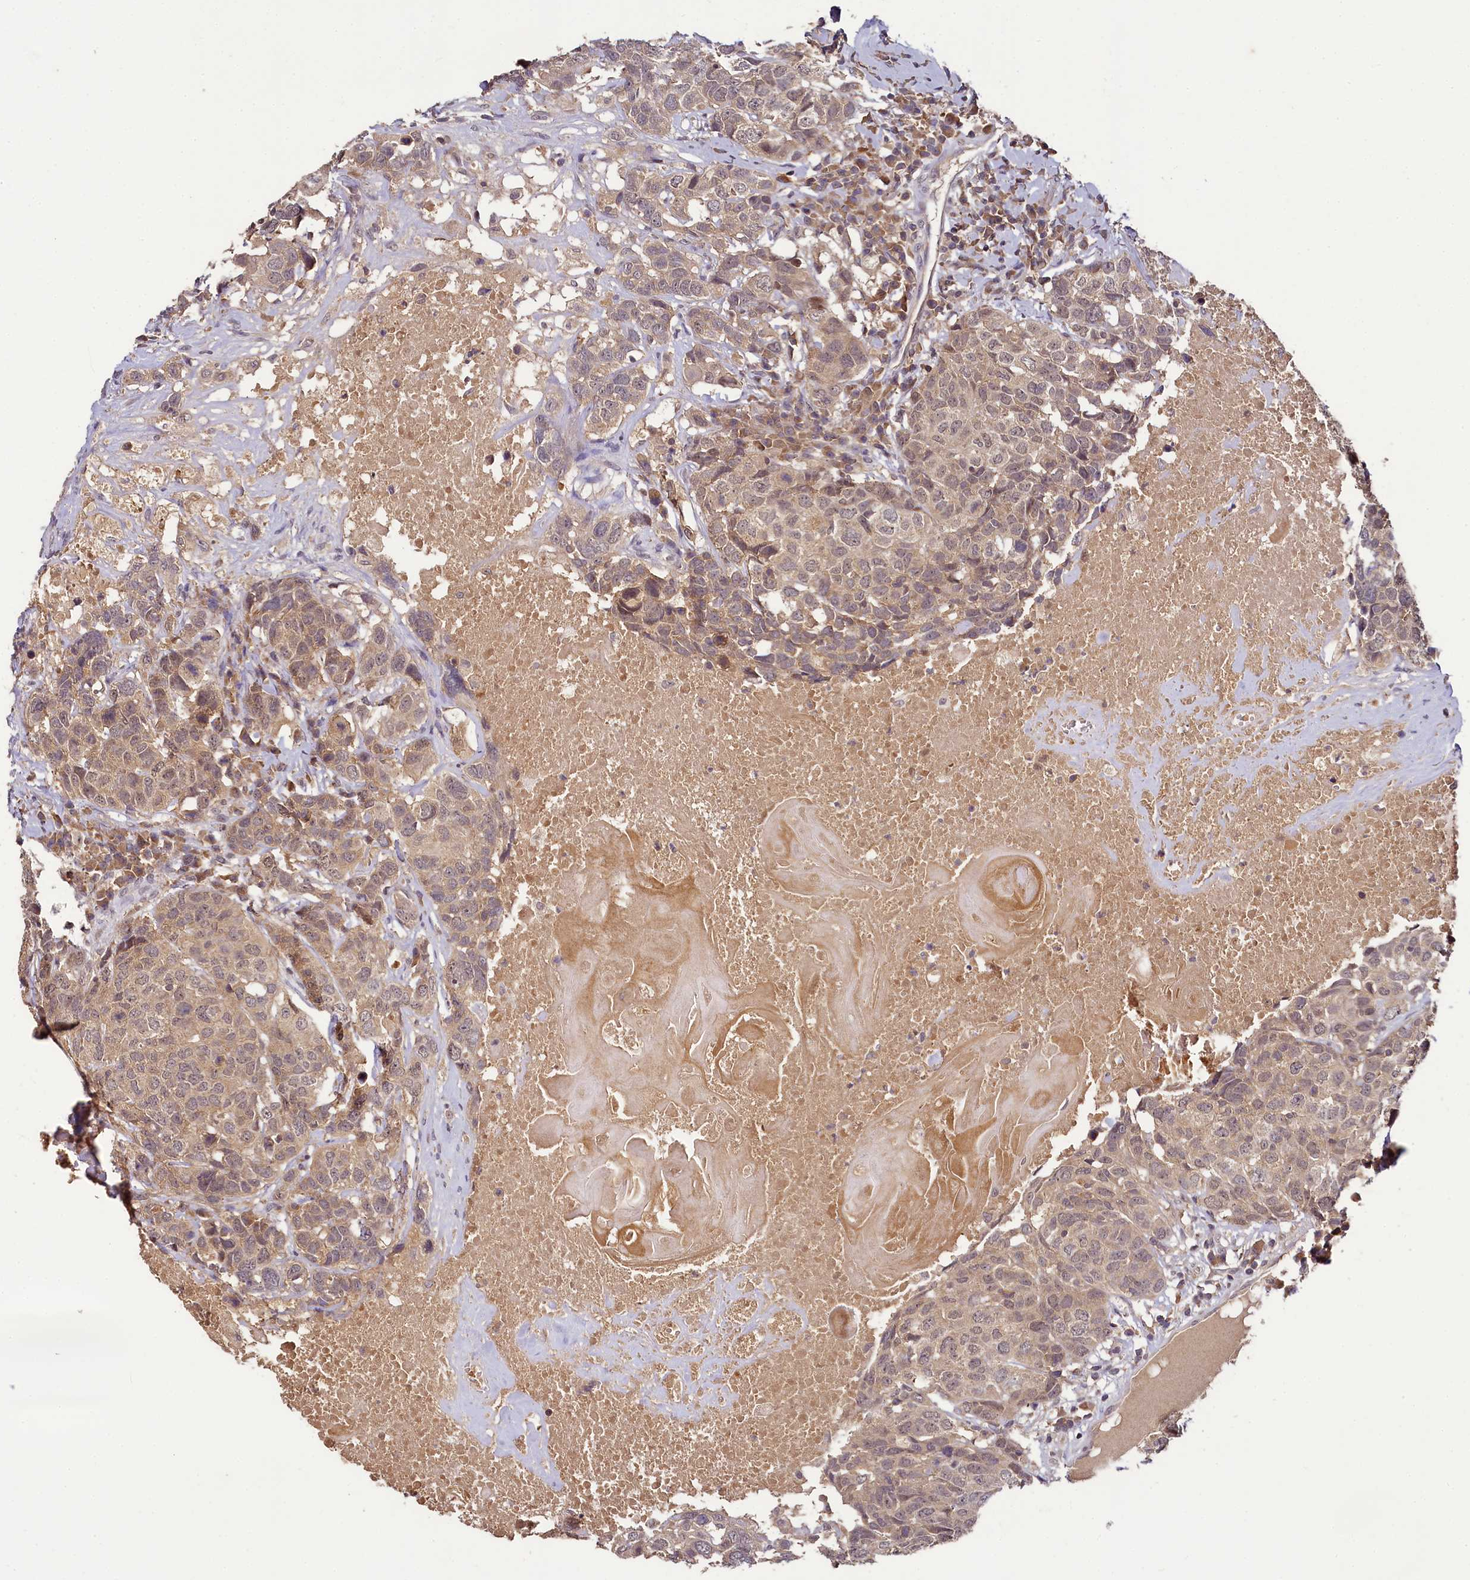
{"staining": {"intensity": "weak", "quantity": ">75%", "location": "cytoplasmic/membranous,nuclear"}, "tissue": "head and neck cancer", "cell_type": "Tumor cells", "image_type": "cancer", "snomed": [{"axis": "morphology", "description": "Squamous cell carcinoma, NOS"}, {"axis": "topography", "description": "Head-Neck"}], "caption": "An image of human head and neck squamous cell carcinoma stained for a protein reveals weak cytoplasmic/membranous and nuclear brown staining in tumor cells.", "gene": "TMEM39A", "patient": {"sex": "male", "age": 66}}